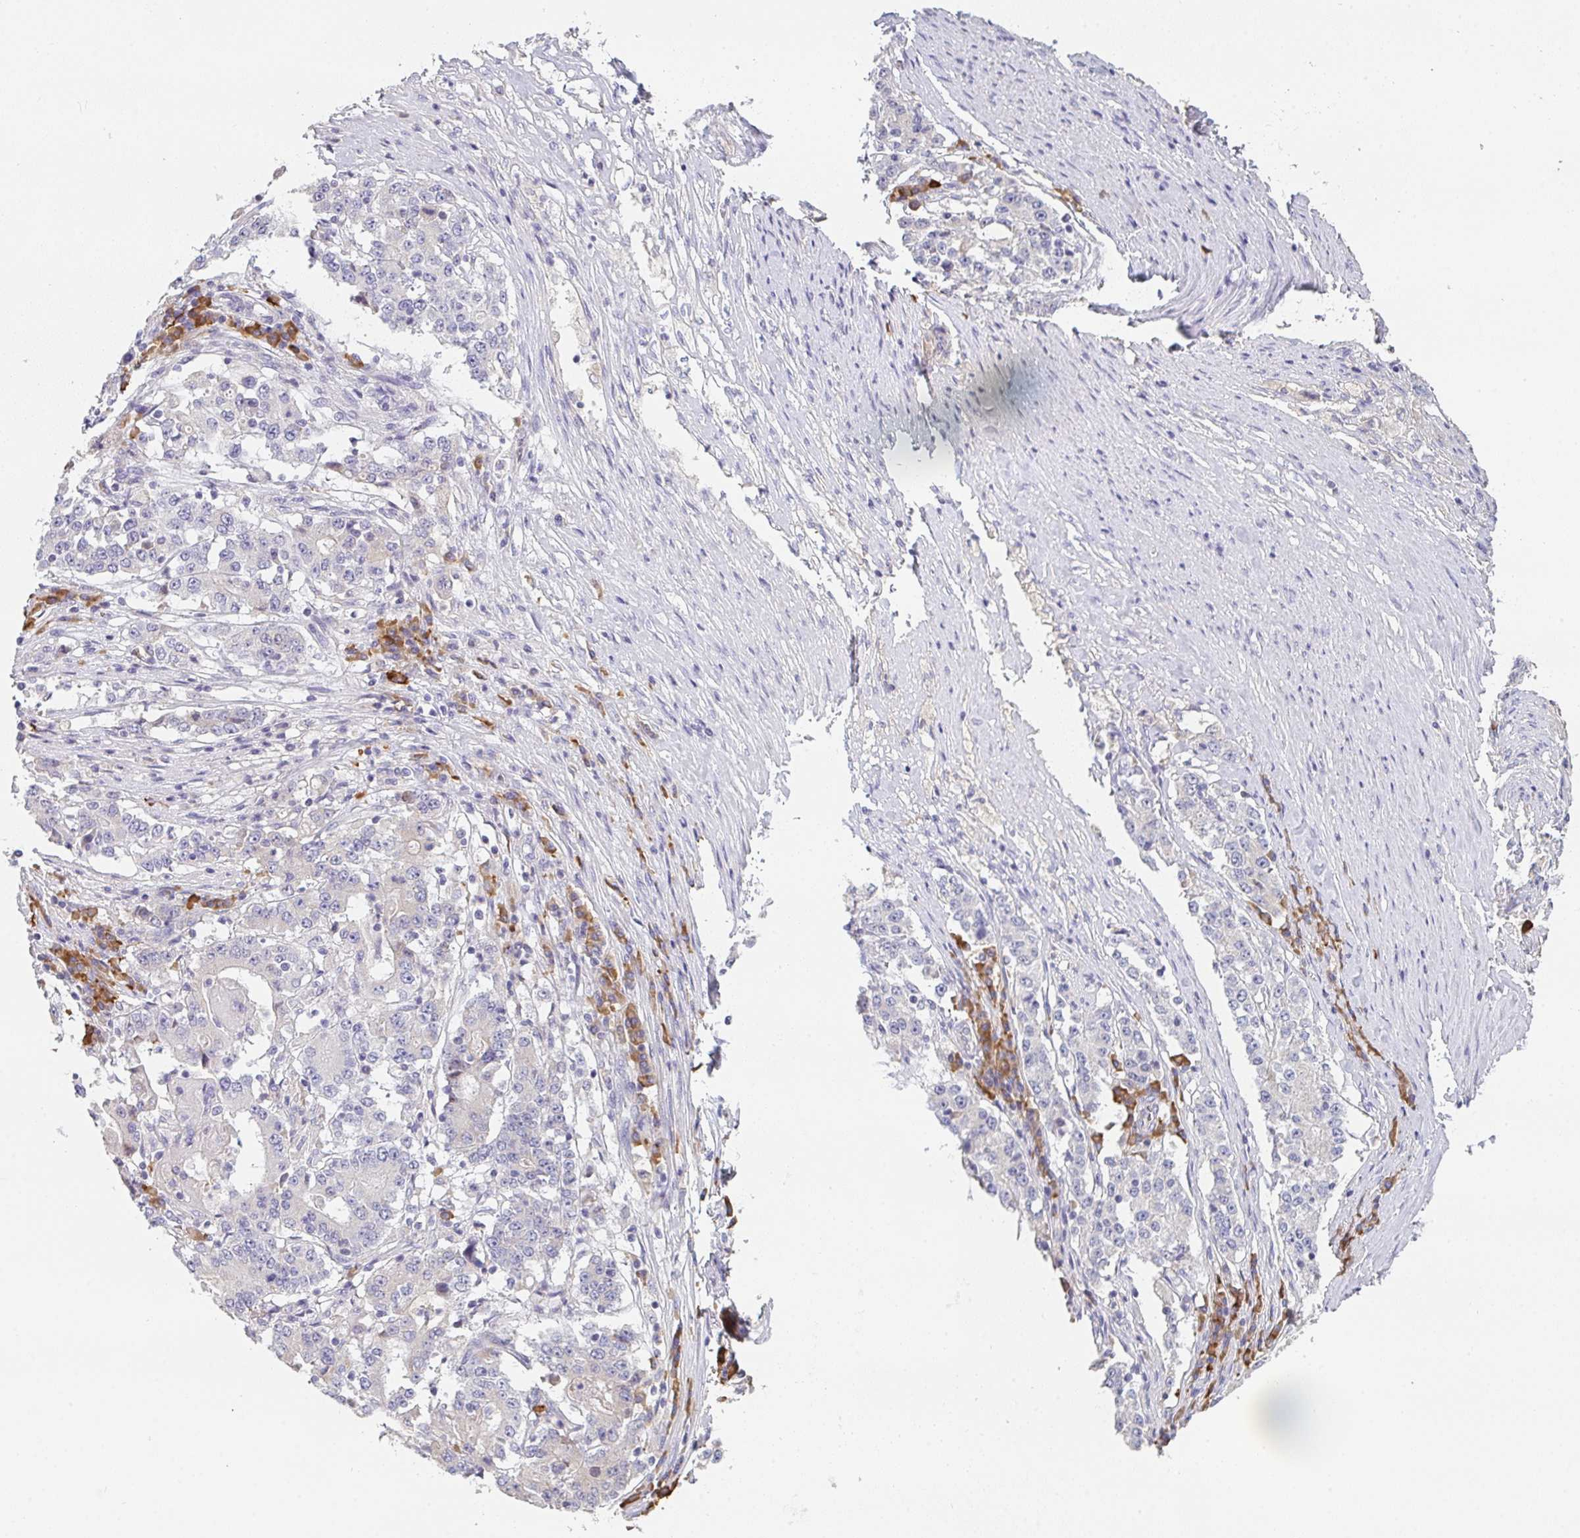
{"staining": {"intensity": "negative", "quantity": "none", "location": "none"}, "tissue": "stomach cancer", "cell_type": "Tumor cells", "image_type": "cancer", "snomed": [{"axis": "morphology", "description": "Adenocarcinoma, NOS"}, {"axis": "topography", "description": "Stomach"}], "caption": "Stomach cancer (adenocarcinoma) stained for a protein using immunohistochemistry (IHC) reveals no staining tumor cells.", "gene": "ZNF215", "patient": {"sex": "male", "age": 59}}